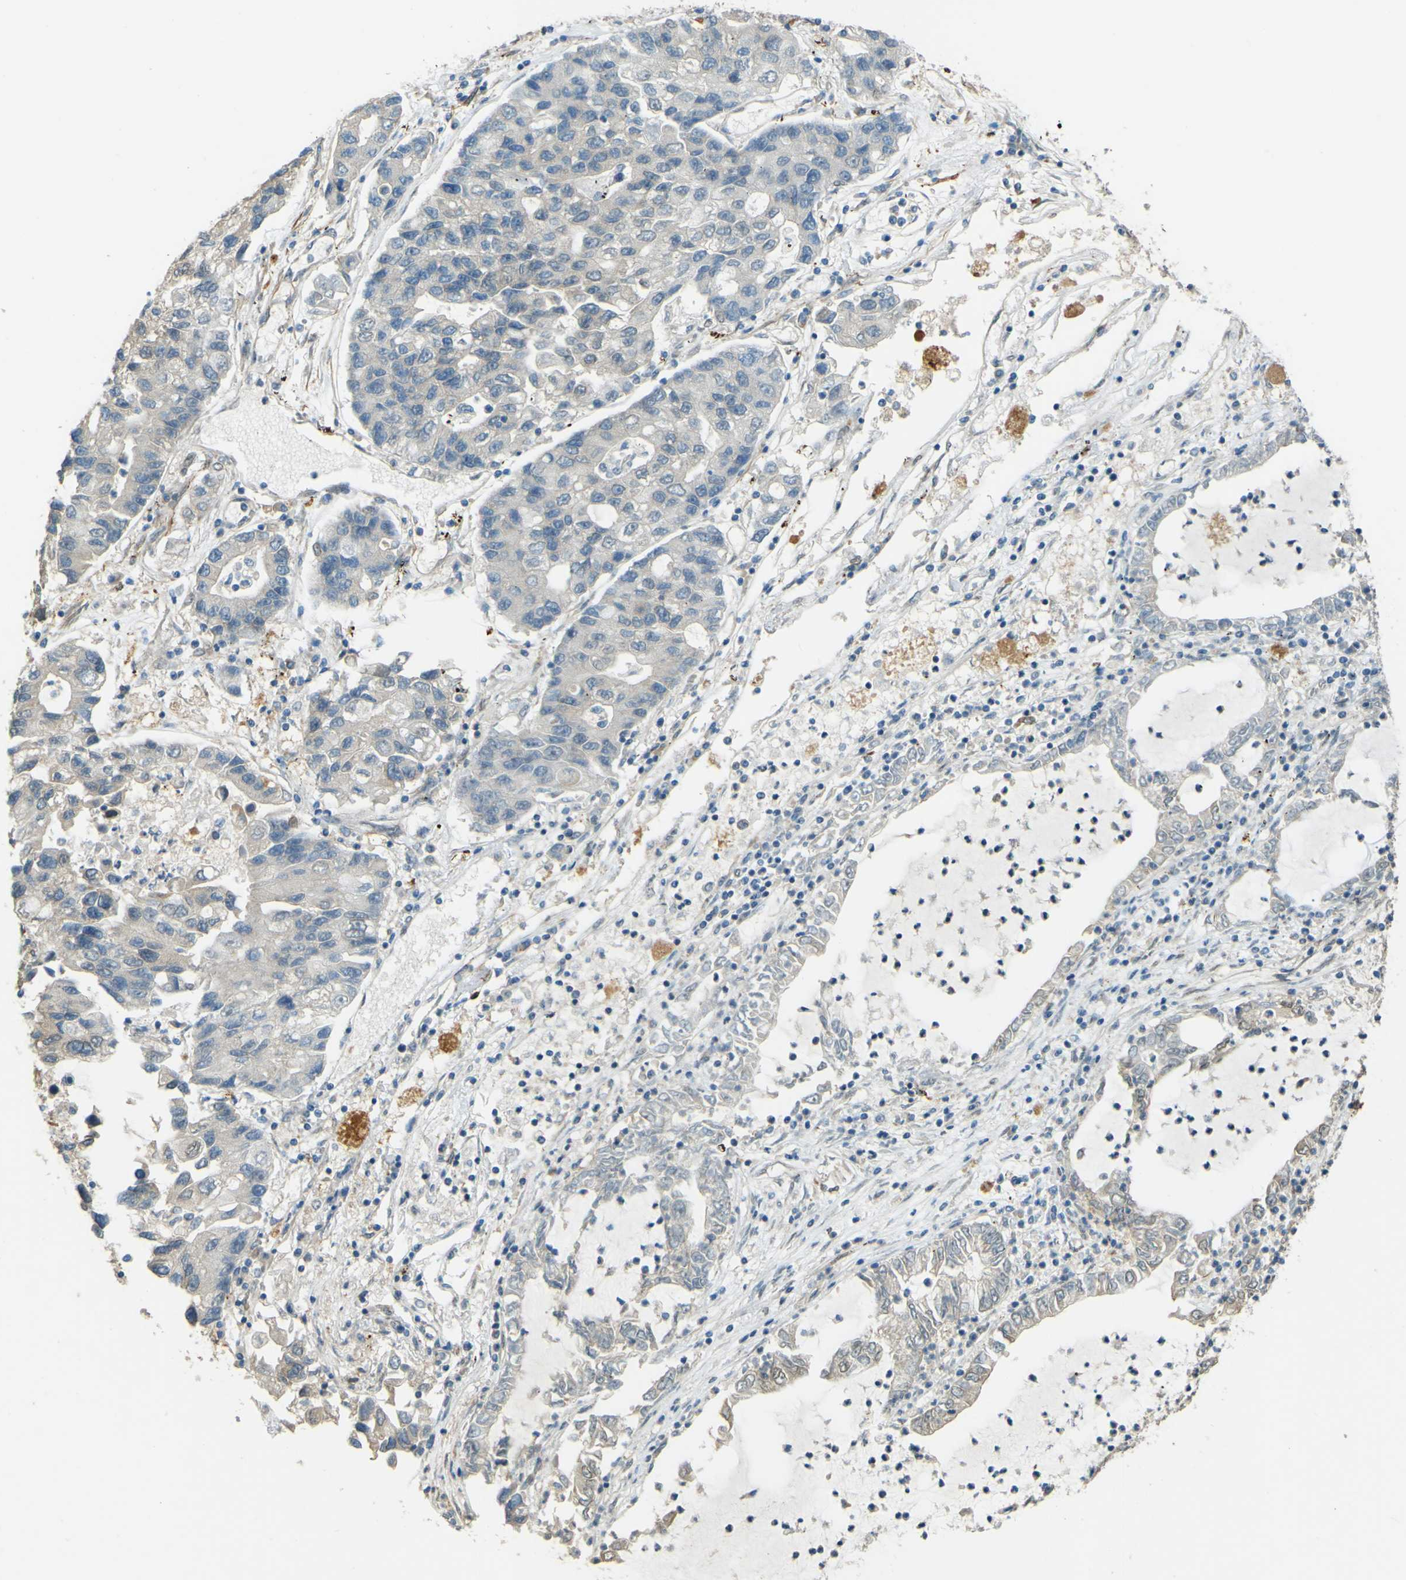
{"staining": {"intensity": "negative", "quantity": "none", "location": "none"}, "tissue": "lung cancer", "cell_type": "Tumor cells", "image_type": "cancer", "snomed": [{"axis": "morphology", "description": "Adenocarcinoma, NOS"}, {"axis": "topography", "description": "Lung"}], "caption": "Immunohistochemical staining of human adenocarcinoma (lung) exhibits no significant staining in tumor cells.", "gene": "NEXN", "patient": {"sex": "female", "age": 51}}